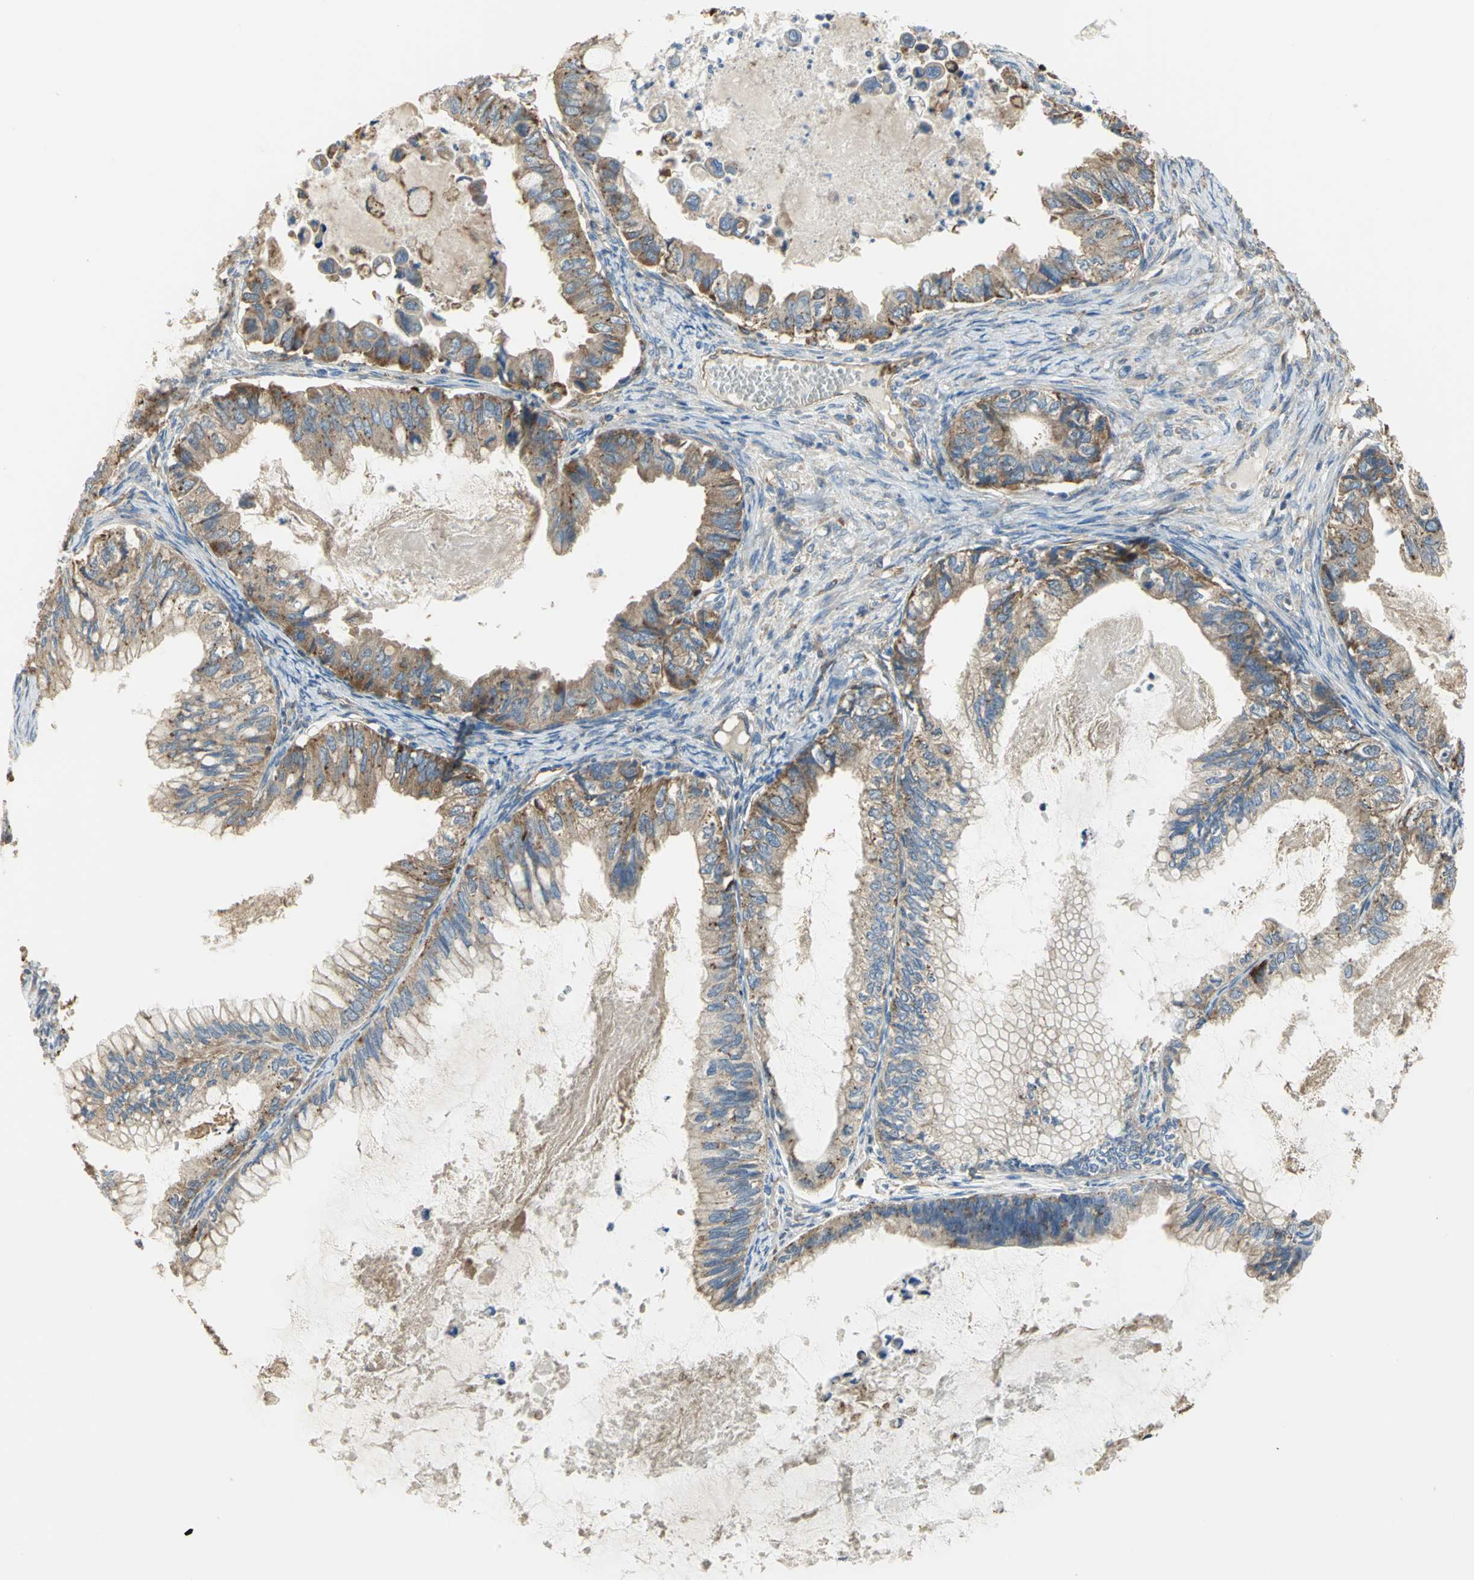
{"staining": {"intensity": "weak", "quantity": "25%-75%", "location": "cytoplasmic/membranous"}, "tissue": "ovarian cancer", "cell_type": "Tumor cells", "image_type": "cancer", "snomed": [{"axis": "morphology", "description": "Cystadenocarcinoma, mucinous, NOS"}, {"axis": "topography", "description": "Ovary"}], "caption": "The immunohistochemical stain shows weak cytoplasmic/membranous positivity in tumor cells of ovarian mucinous cystadenocarcinoma tissue.", "gene": "DIAPH2", "patient": {"sex": "female", "age": 80}}